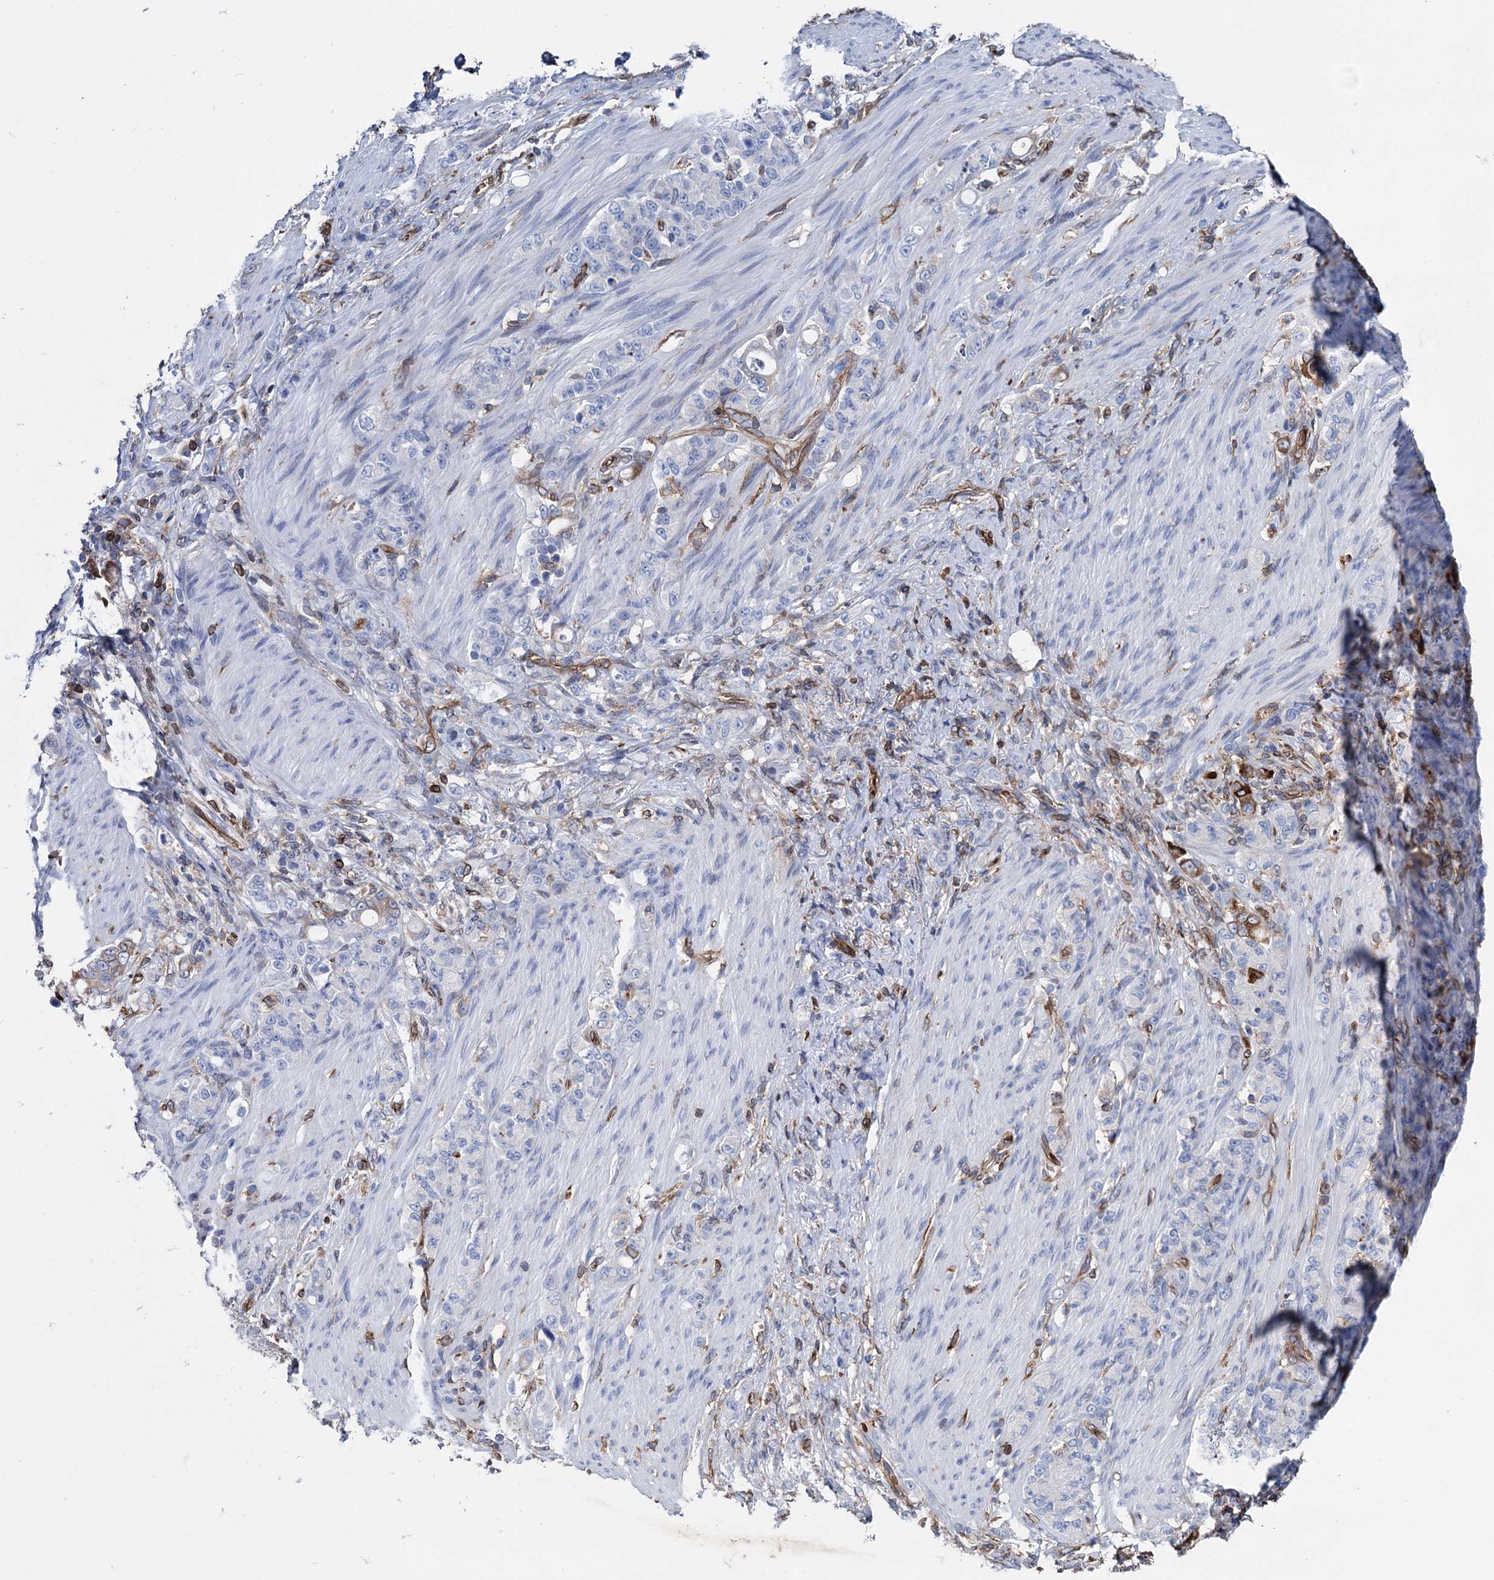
{"staining": {"intensity": "negative", "quantity": "none", "location": "none"}, "tissue": "stomach cancer", "cell_type": "Tumor cells", "image_type": "cancer", "snomed": [{"axis": "morphology", "description": "Adenocarcinoma, NOS"}, {"axis": "topography", "description": "Stomach"}], "caption": "Adenocarcinoma (stomach) was stained to show a protein in brown. There is no significant positivity in tumor cells. (IHC, brightfield microscopy, high magnification).", "gene": "STING1", "patient": {"sex": "female", "age": 79}}